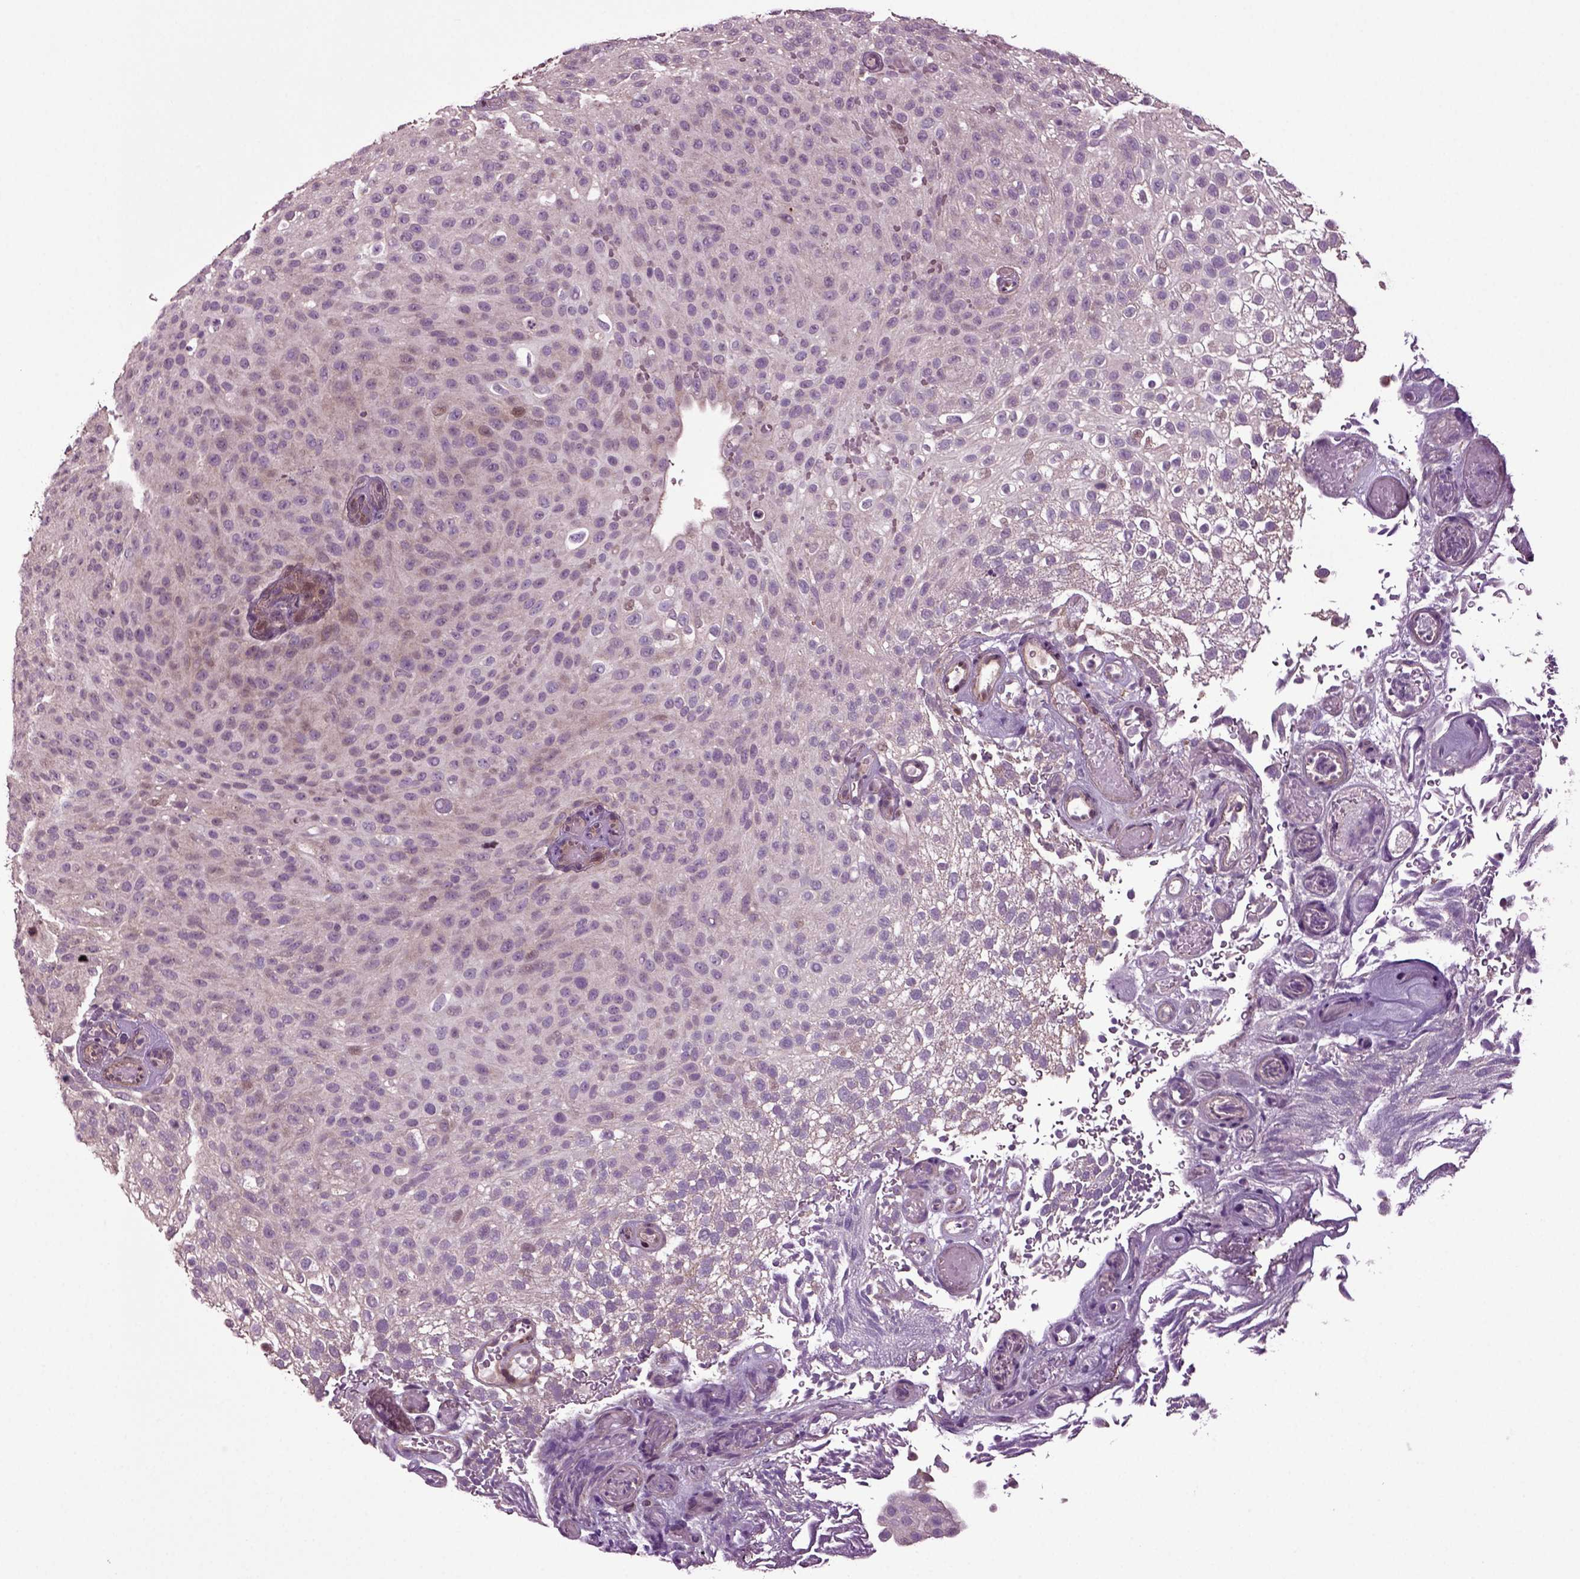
{"staining": {"intensity": "weak", "quantity": "<25%", "location": "nuclear"}, "tissue": "urothelial cancer", "cell_type": "Tumor cells", "image_type": "cancer", "snomed": [{"axis": "morphology", "description": "Urothelial carcinoma, Low grade"}, {"axis": "topography", "description": "Urinary bladder"}], "caption": "IHC micrograph of urothelial cancer stained for a protein (brown), which exhibits no staining in tumor cells. (Stains: DAB (3,3'-diaminobenzidine) immunohistochemistry with hematoxylin counter stain, Microscopy: brightfield microscopy at high magnification).", "gene": "HAGHL", "patient": {"sex": "male", "age": 78}}